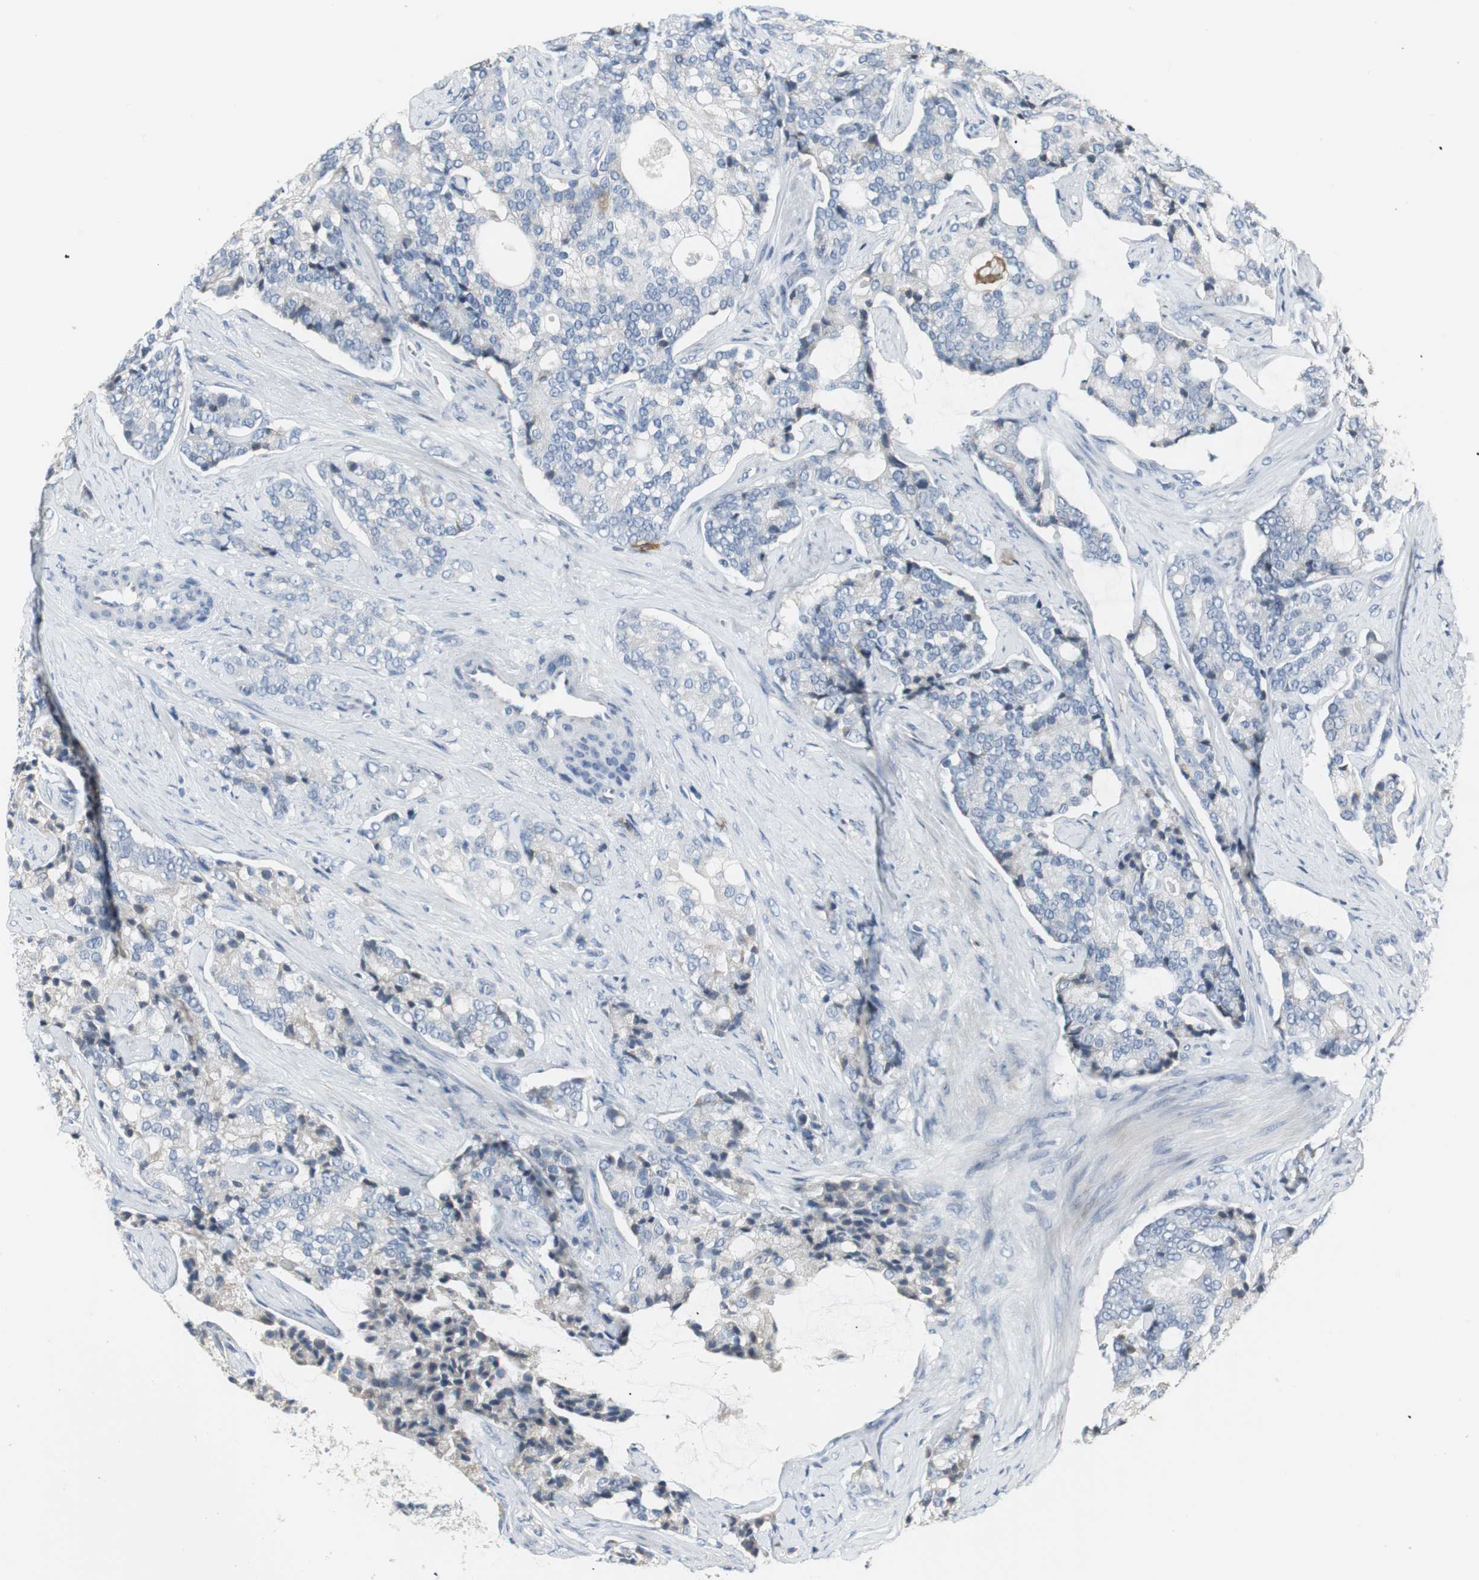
{"staining": {"intensity": "negative", "quantity": "none", "location": "none"}, "tissue": "prostate cancer", "cell_type": "Tumor cells", "image_type": "cancer", "snomed": [{"axis": "morphology", "description": "Adenocarcinoma, Low grade"}, {"axis": "topography", "description": "Prostate"}], "caption": "IHC of prostate cancer (low-grade adenocarcinoma) shows no positivity in tumor cells.", "gene": "SLC2A5", "patient": {"sex": "male", "age": 58}}